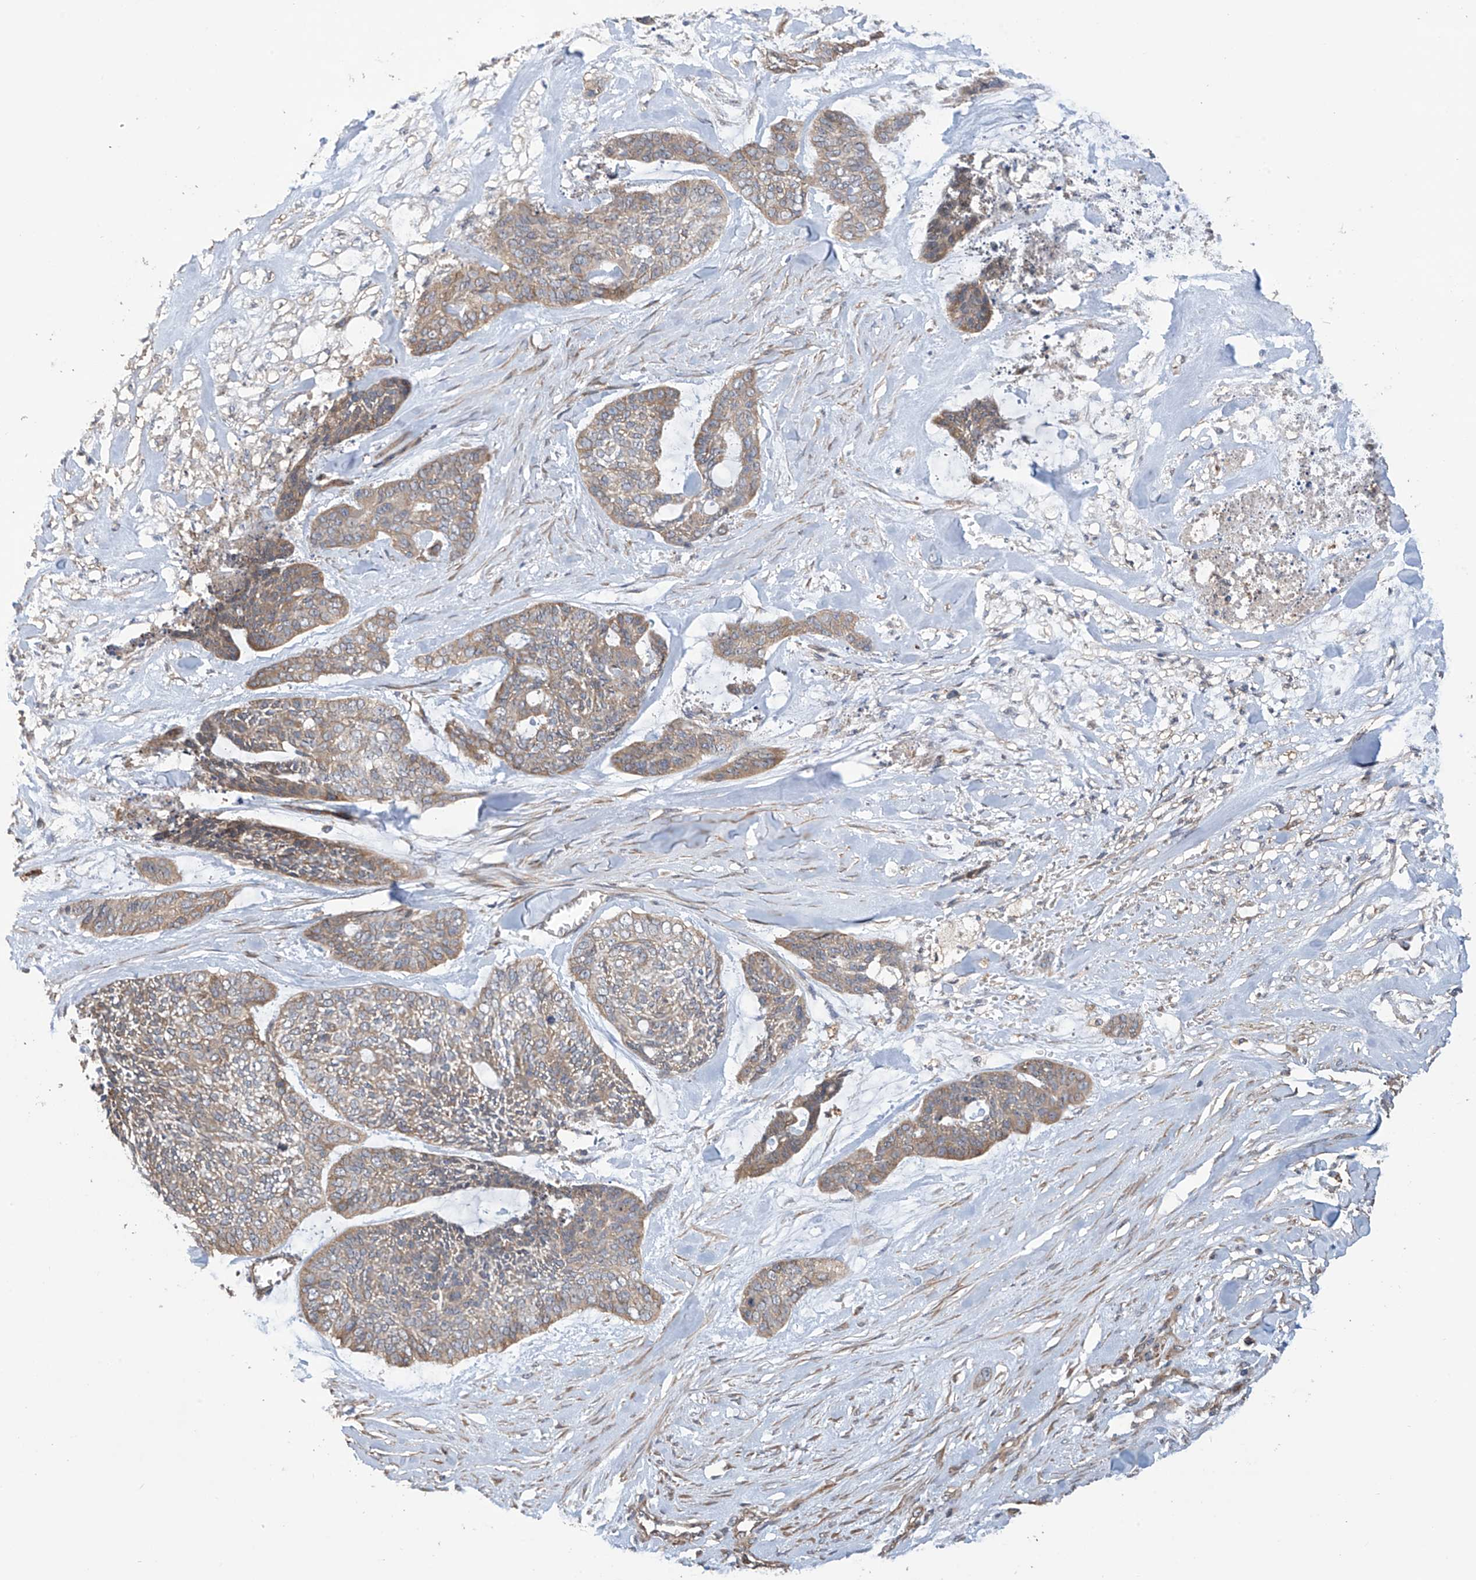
{"staining": {"intensity": "weak", "quantity": ">75%", "location": "cytoplasmic/membranous"}, "tissue": "skin cancer", "cell_type": "Tumor cells", "image_type": "cancer", "snomed": [{"axis": "morphology", "description": "Basal cell carcinoma"}, {"axis": "topography", "description": "Skin"}], "caption": "DAB immunohistochemical staining of human skin basal cell carcinoma shows weak cytoplasmic/membranous protein staining in about >75% of tumor cells.", "gene": "PHACTR4", "patient": {"sex": "female", "age": 64}}